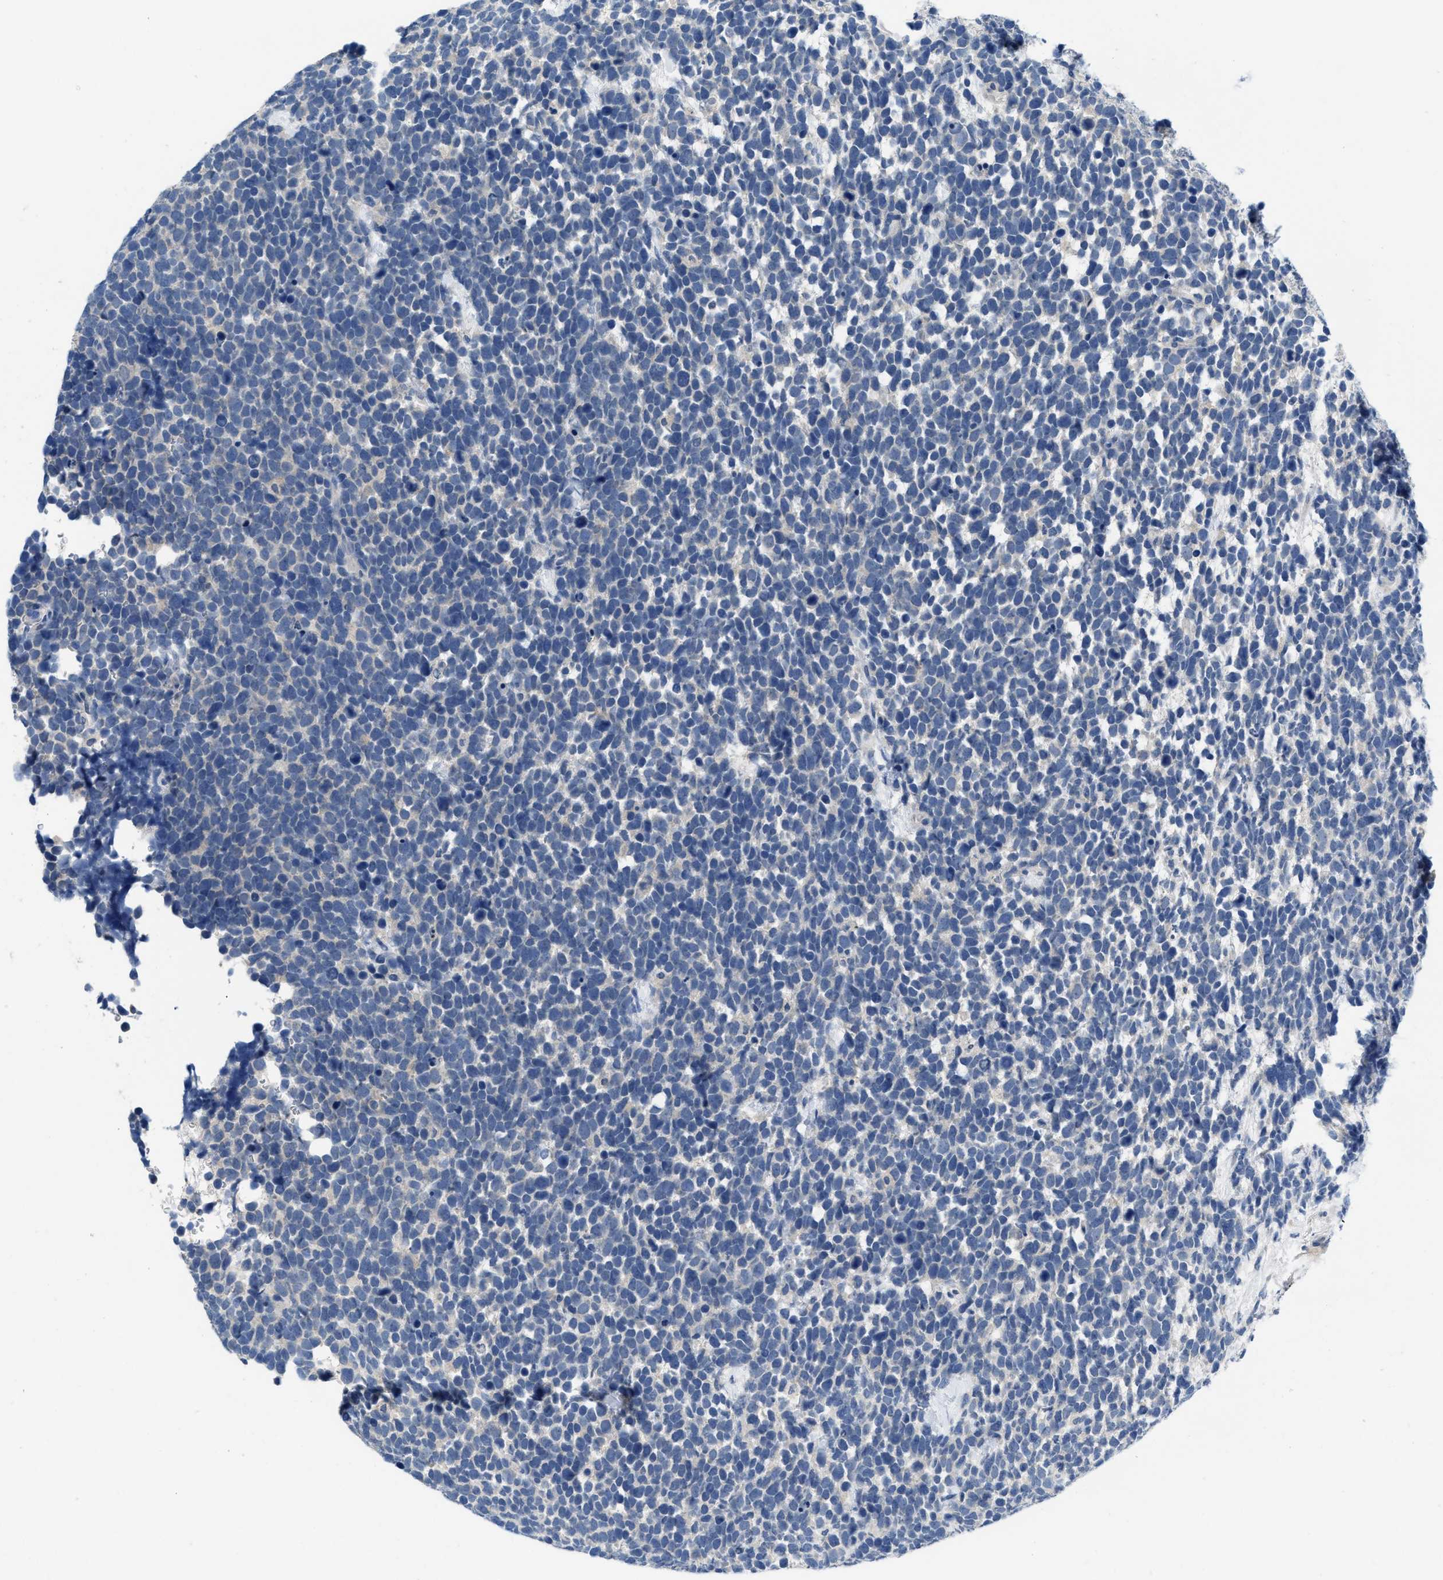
{"staining": {"intensity": "negative", "quantity": "none", "location": "none"}, "tissue": "urothelial cancer", "cell_type": "Tumor cells", "image_type": "cancer", "snomed": [{"axis": "morphology", "description": "Urothelial carcinoma, High grade"}, {"axis": "topography", "description": "Urinary bladder"}], "caption": "This is an immunohistochemistry photomicrograph of human urothelial cancer. There is no expression in tumor cells.", "gene": "PYY", "patient": {"sex": "female", "age": 82}}